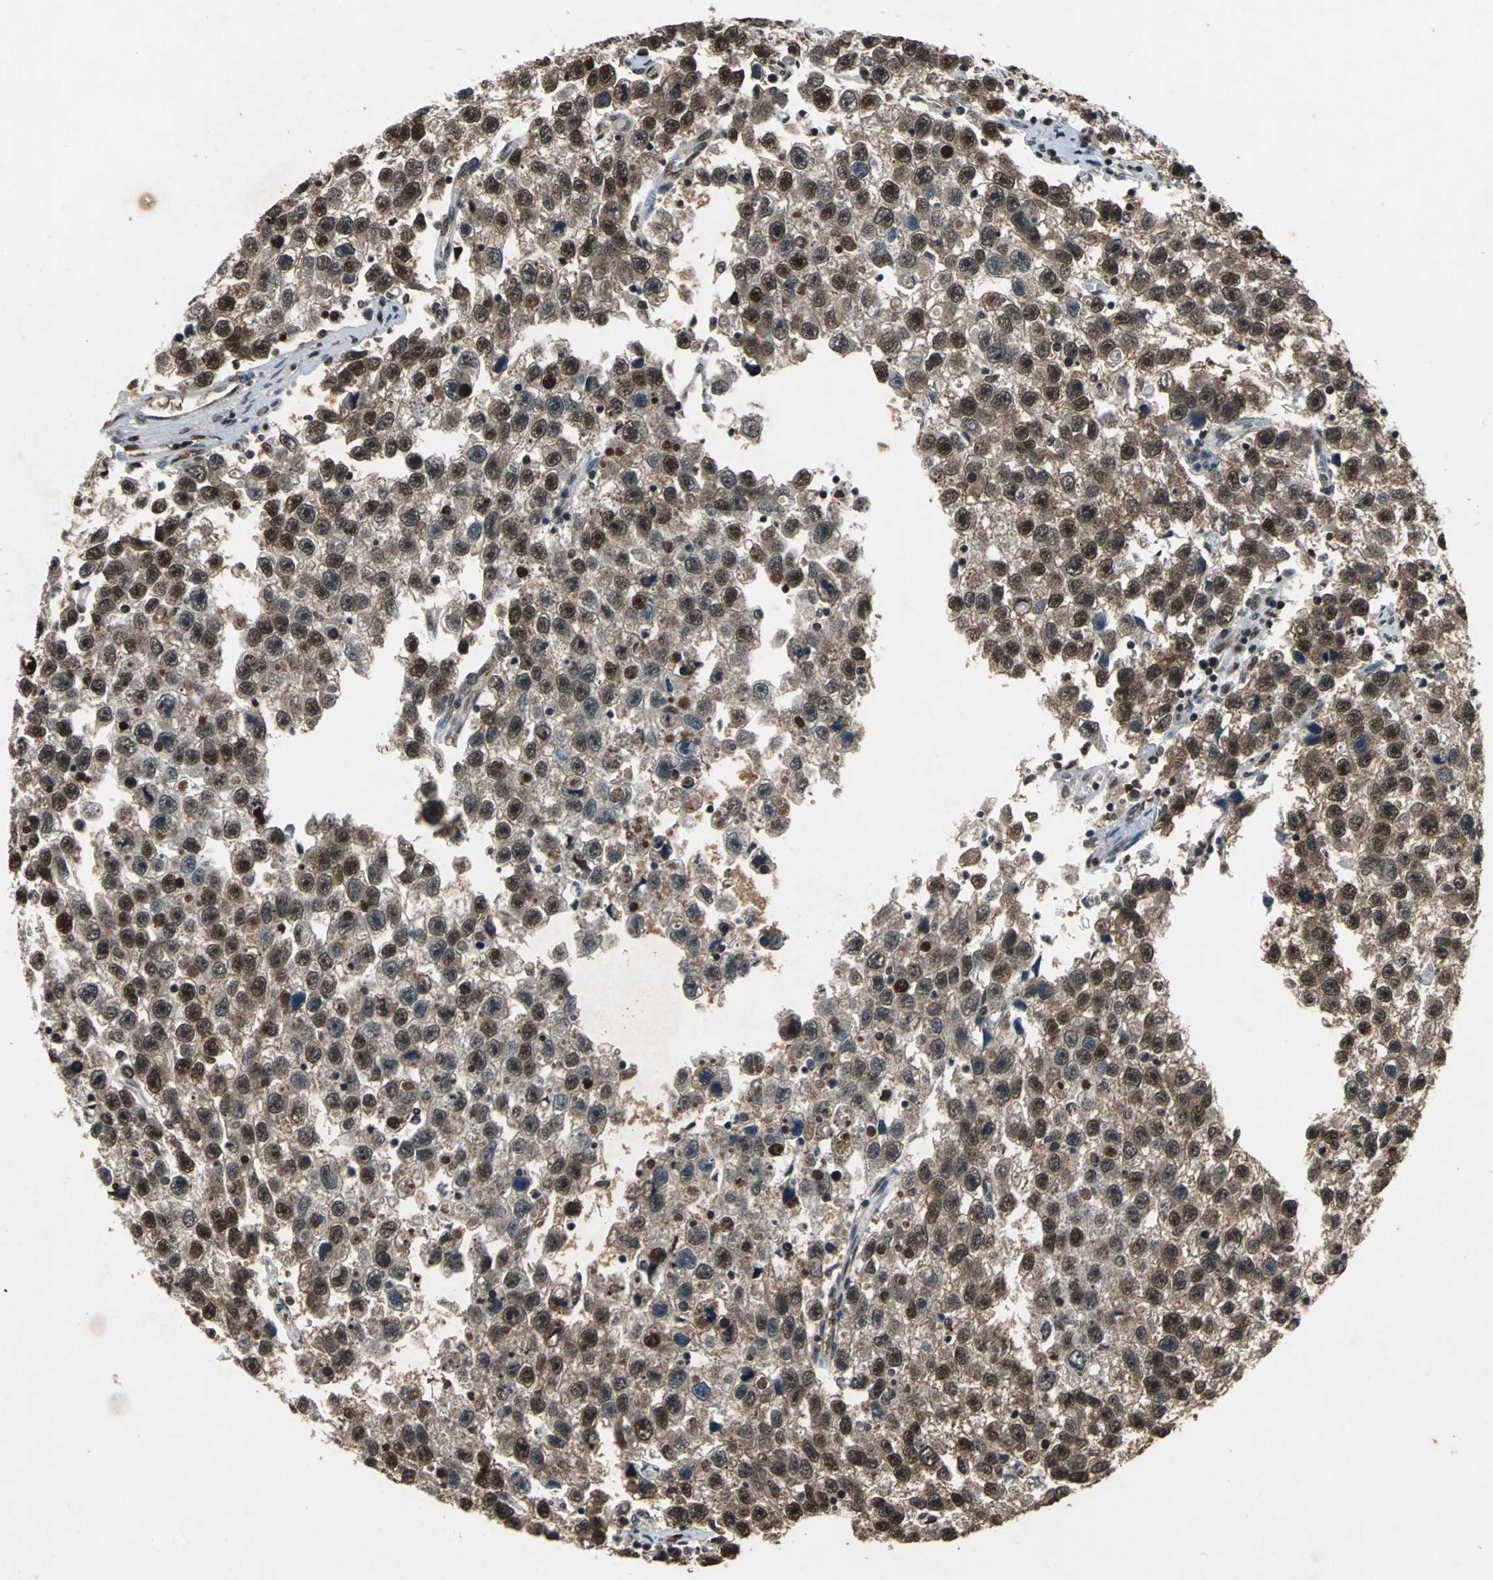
{"staining": {"intensity": "moderate", "quantity": ">75%", "location": "cytoplasmic/membranous,nuclear"}, "tissue": "testis cancer", "cell_type": "Tumor cells", "image_type": "cancer", "snomed": [{"axis": "morphology", "description": "Seminoma, NOS"}, {"axis": "topography", "description": "Testis"}], "caption": "Moderate cytoplasmic/membranous and nuclear protein staining is identified in approximately >75% of tumor cells in testis cancer (seminoma).", "gene": "ANP32A", "patient": {"sex": "male", "age": 33}}